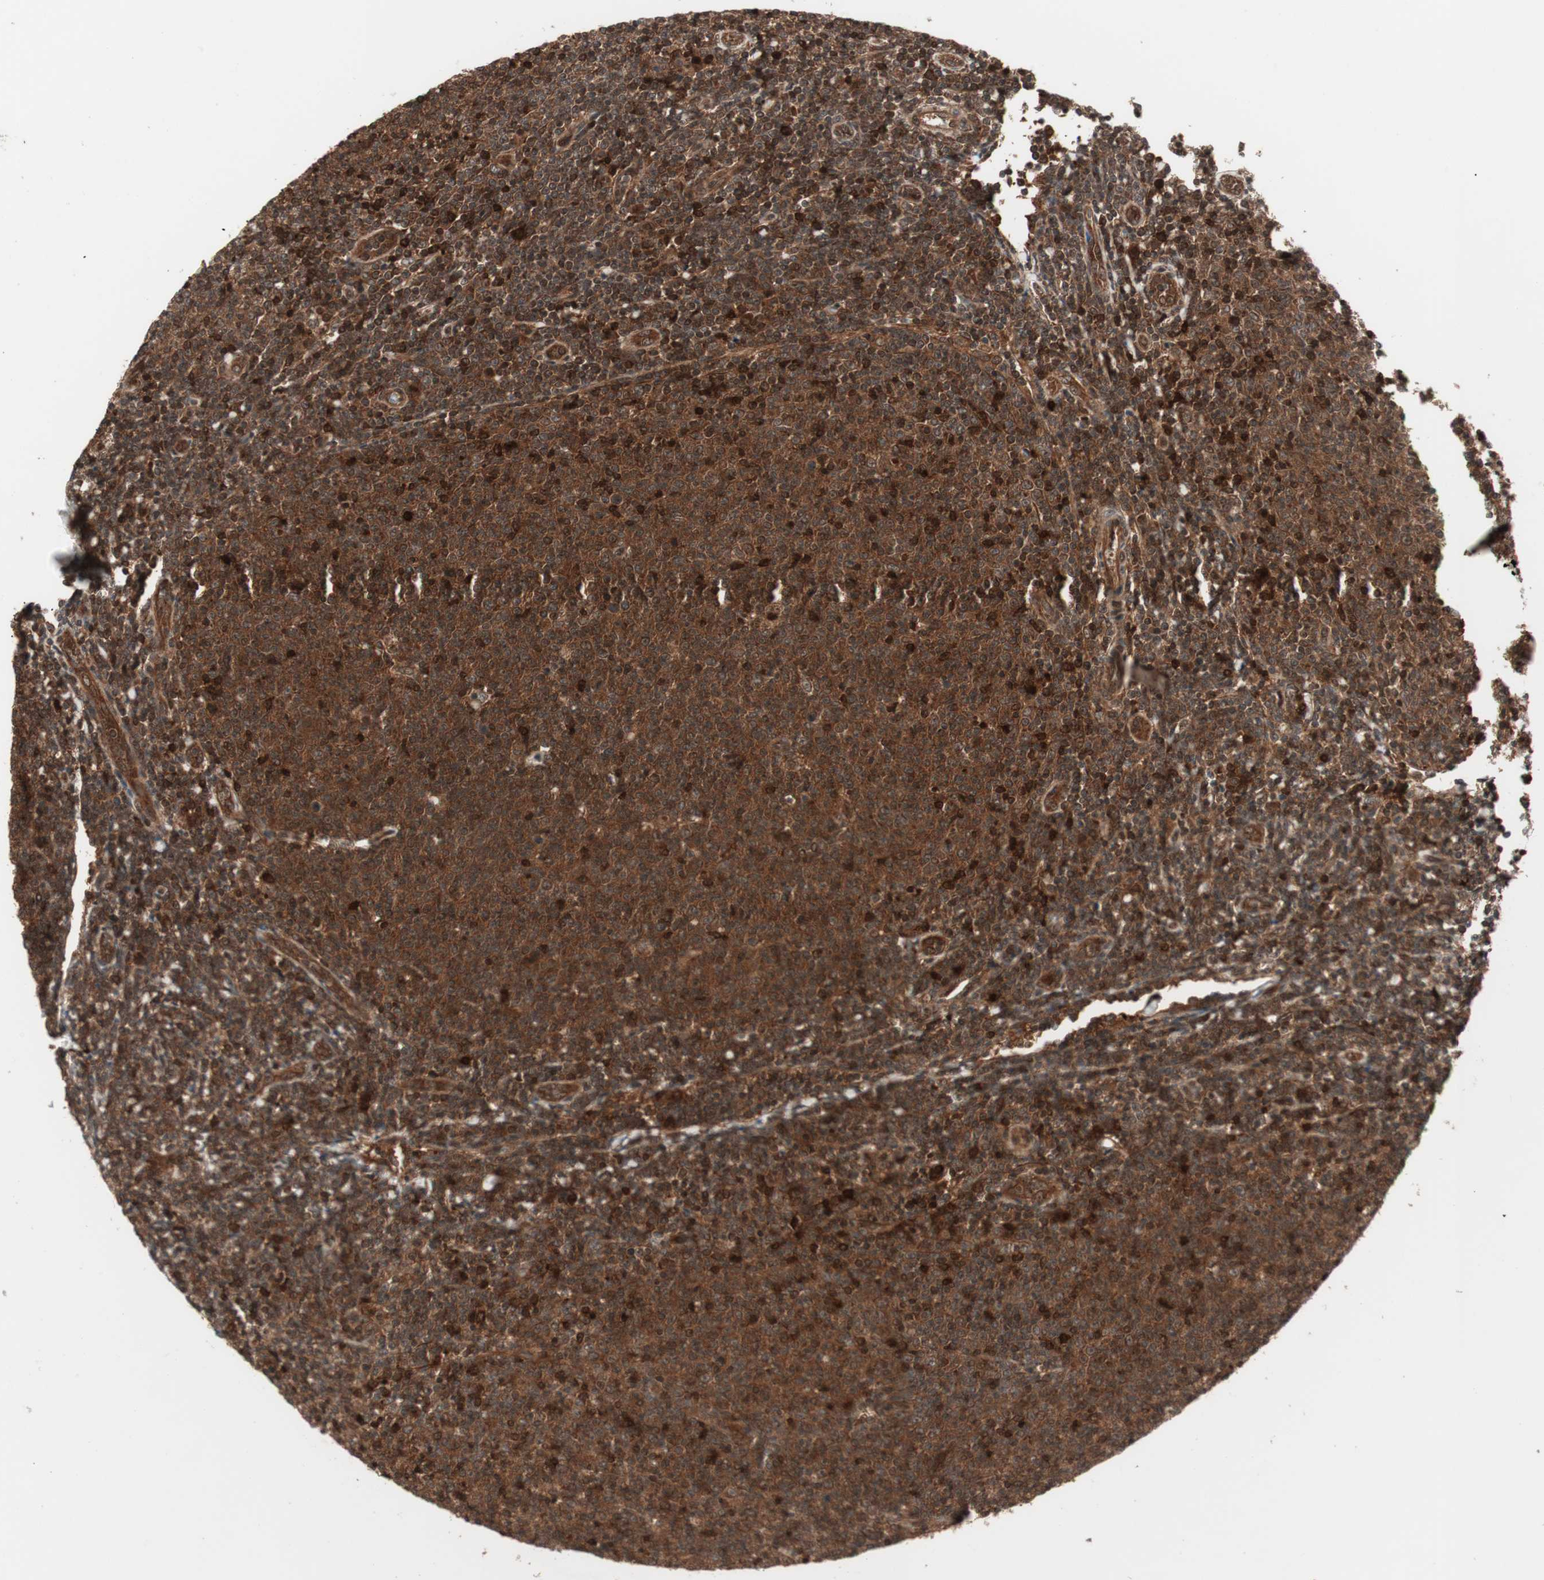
{"staining": {"intensity": "strong", "quantity": ">75%", "location": "cytoplasmic/membranous"}, "tissue": "lymphoma", "cell_type": "Tumor cells", "image_type": "cancer", "snomed": [{"axis": "morphology", "description": "Malignant lymphoma, non-Hodgkin's type, Low grade"}, {"axis": "topography", "description": "Lymph node"}], "caption": "Lymphoma stained with IHC demonstrates strong cytoplasmic/membranous staining in approximately >75% of tumor cells.", "gene": "PRKG2", "patient": {"sex": "male", "age": 66}}